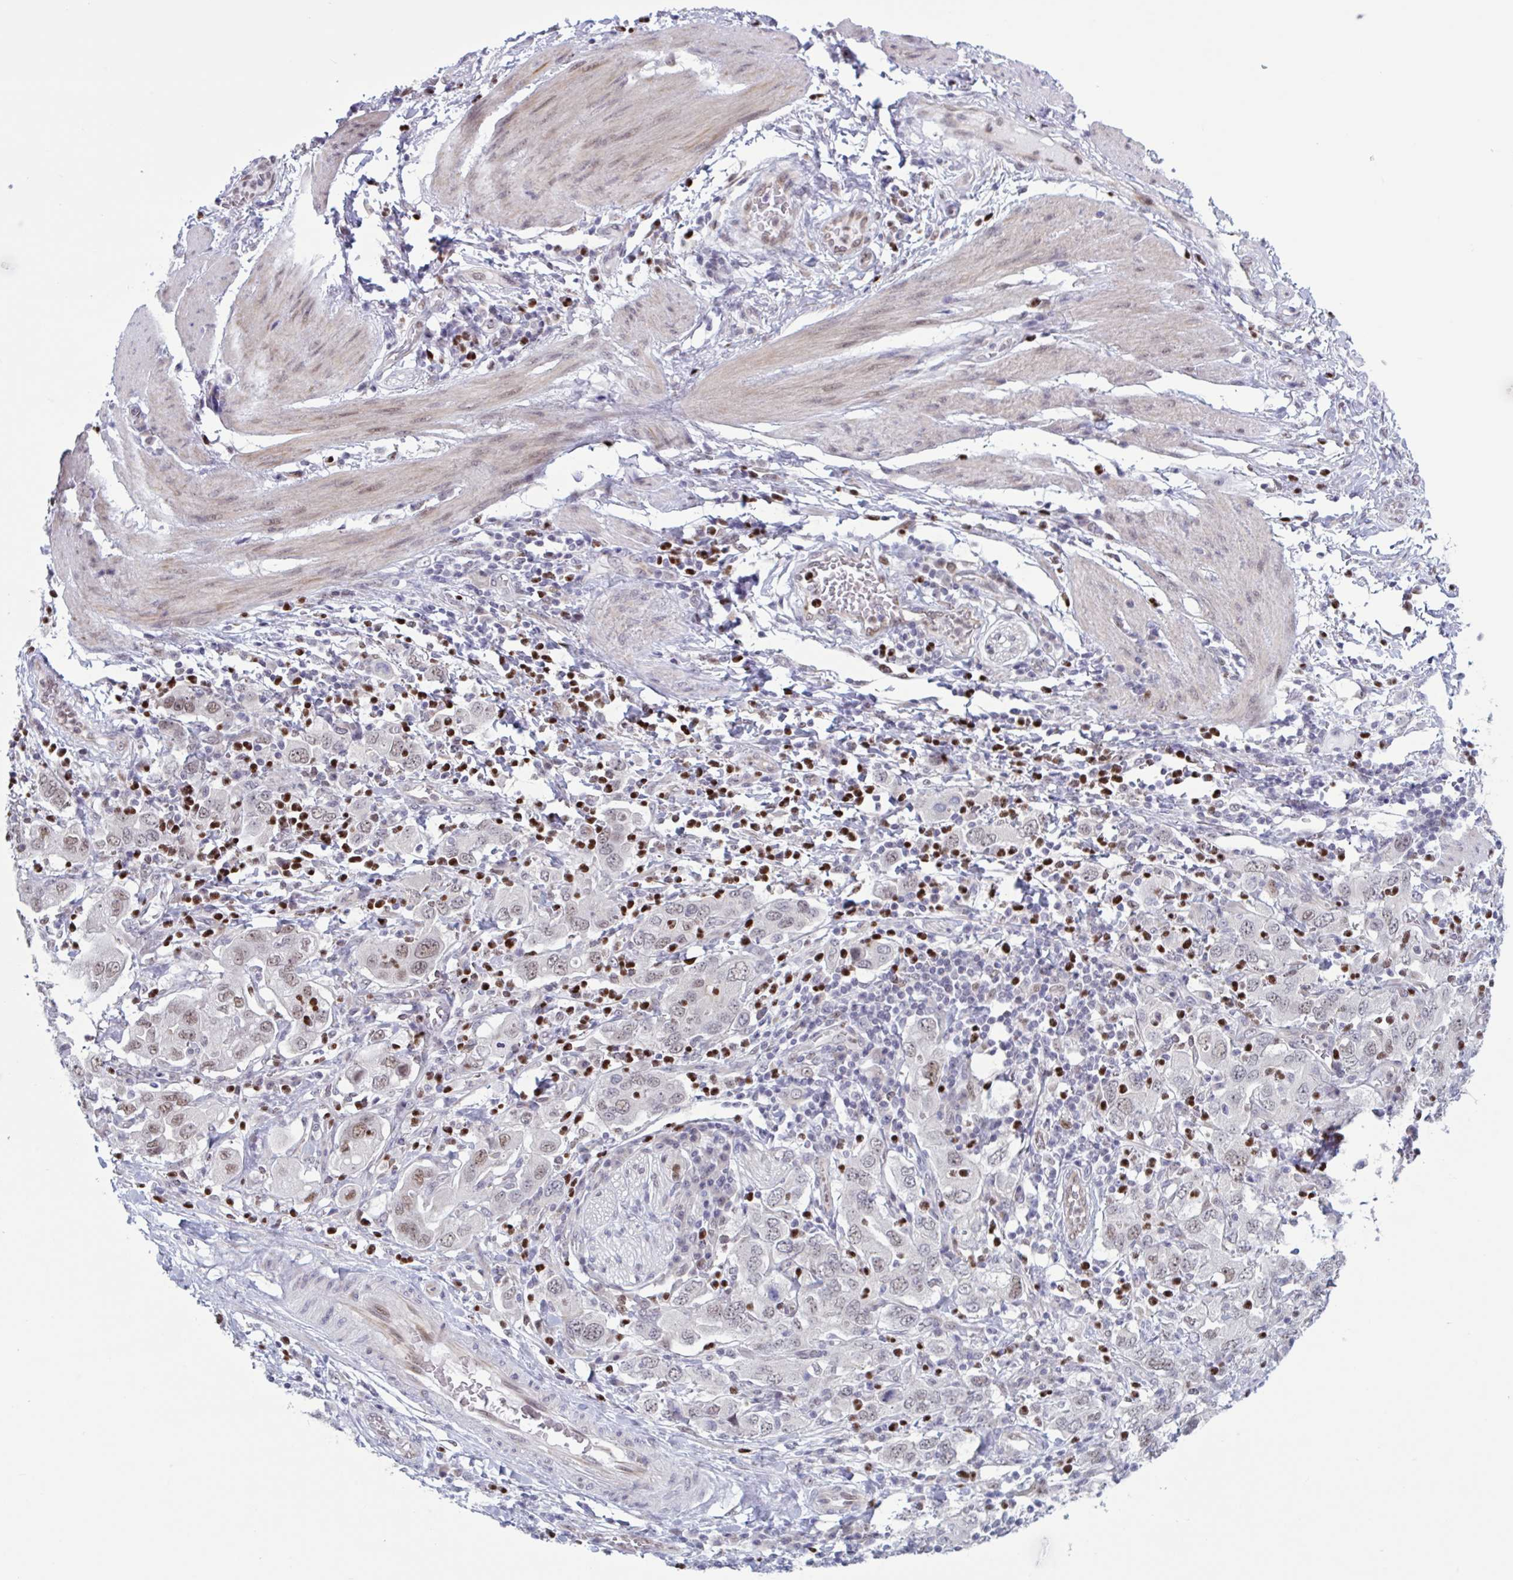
{"staining": {"intensity": "weak", "quantity": "25%-75%", "location": "nuclear"}, "tissue": "stomach cancer", "cell_type": "Tumor cells", "image_type": "cancer", "snomed": [{"axis": "morphology", "description": "Adenocarcinoma, NOS"}, {"axis": "topography", "description": "Stomach, upper"}, {"axis": "topography", "description": "Stomach"}], "caption": "A micrograph of human stomach cancer stained for a protein shows weak nuclear brown staining in tumor cells.", "gene": "PRMT6", "patient": {"sex": "male", "age": 62}}